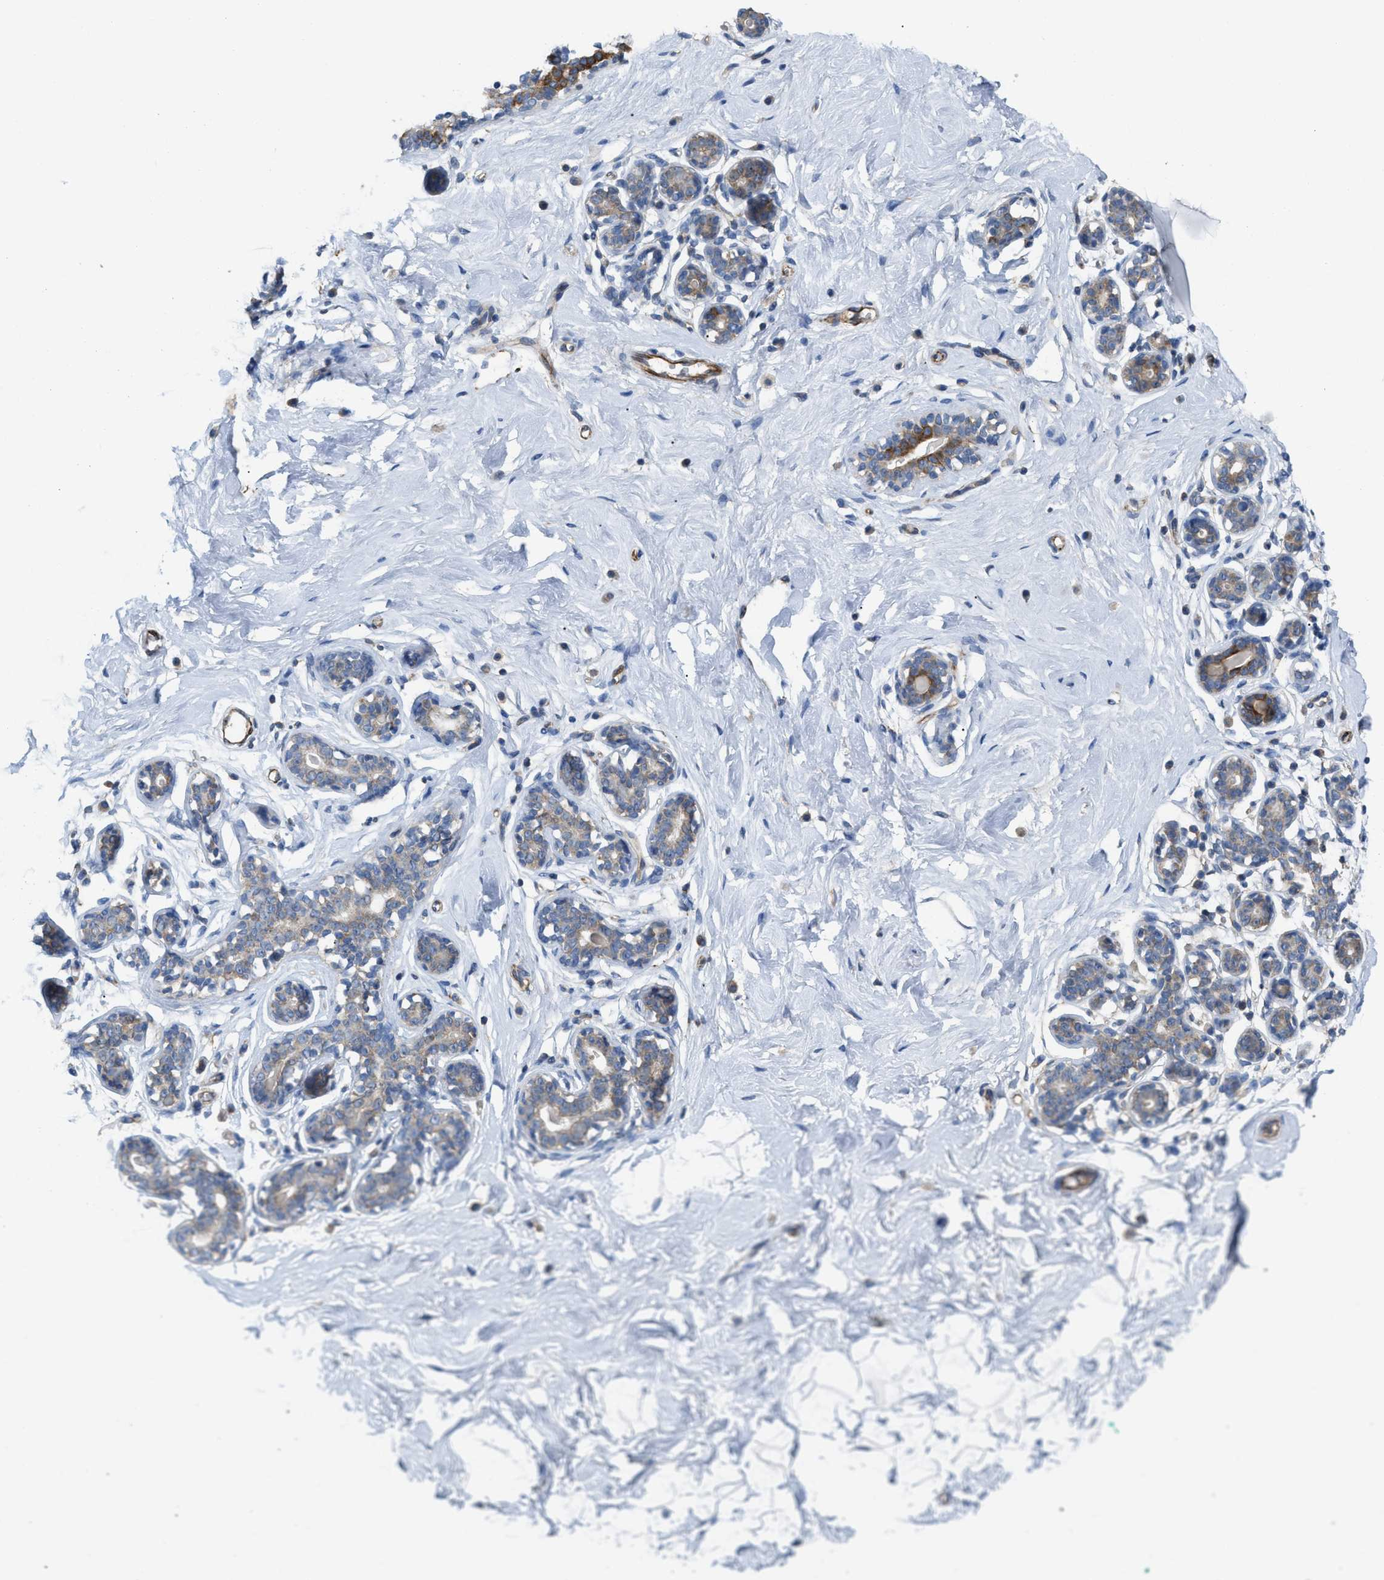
{"staining": {"intensity": "weak", "quantity": "25%-75%", "location": "cytoplasmic/membranous"}, "tissue": "breast", "cell_type": "Adipocytes", "image_type": "normal", "snomed": [{"axis": "morphology", "description": "Normal tissue, NOS"}, {"axis": "topography", "description": "Breast"}], "caption": "An image showing weak cytoplasmic/membranous staining in about 25%-75% of adipocytes in unremarkable breast, as visualized by brown immunohistochemical staining.", "gene": "DHX58", "patient": {"sex": "female", "age": 23}}